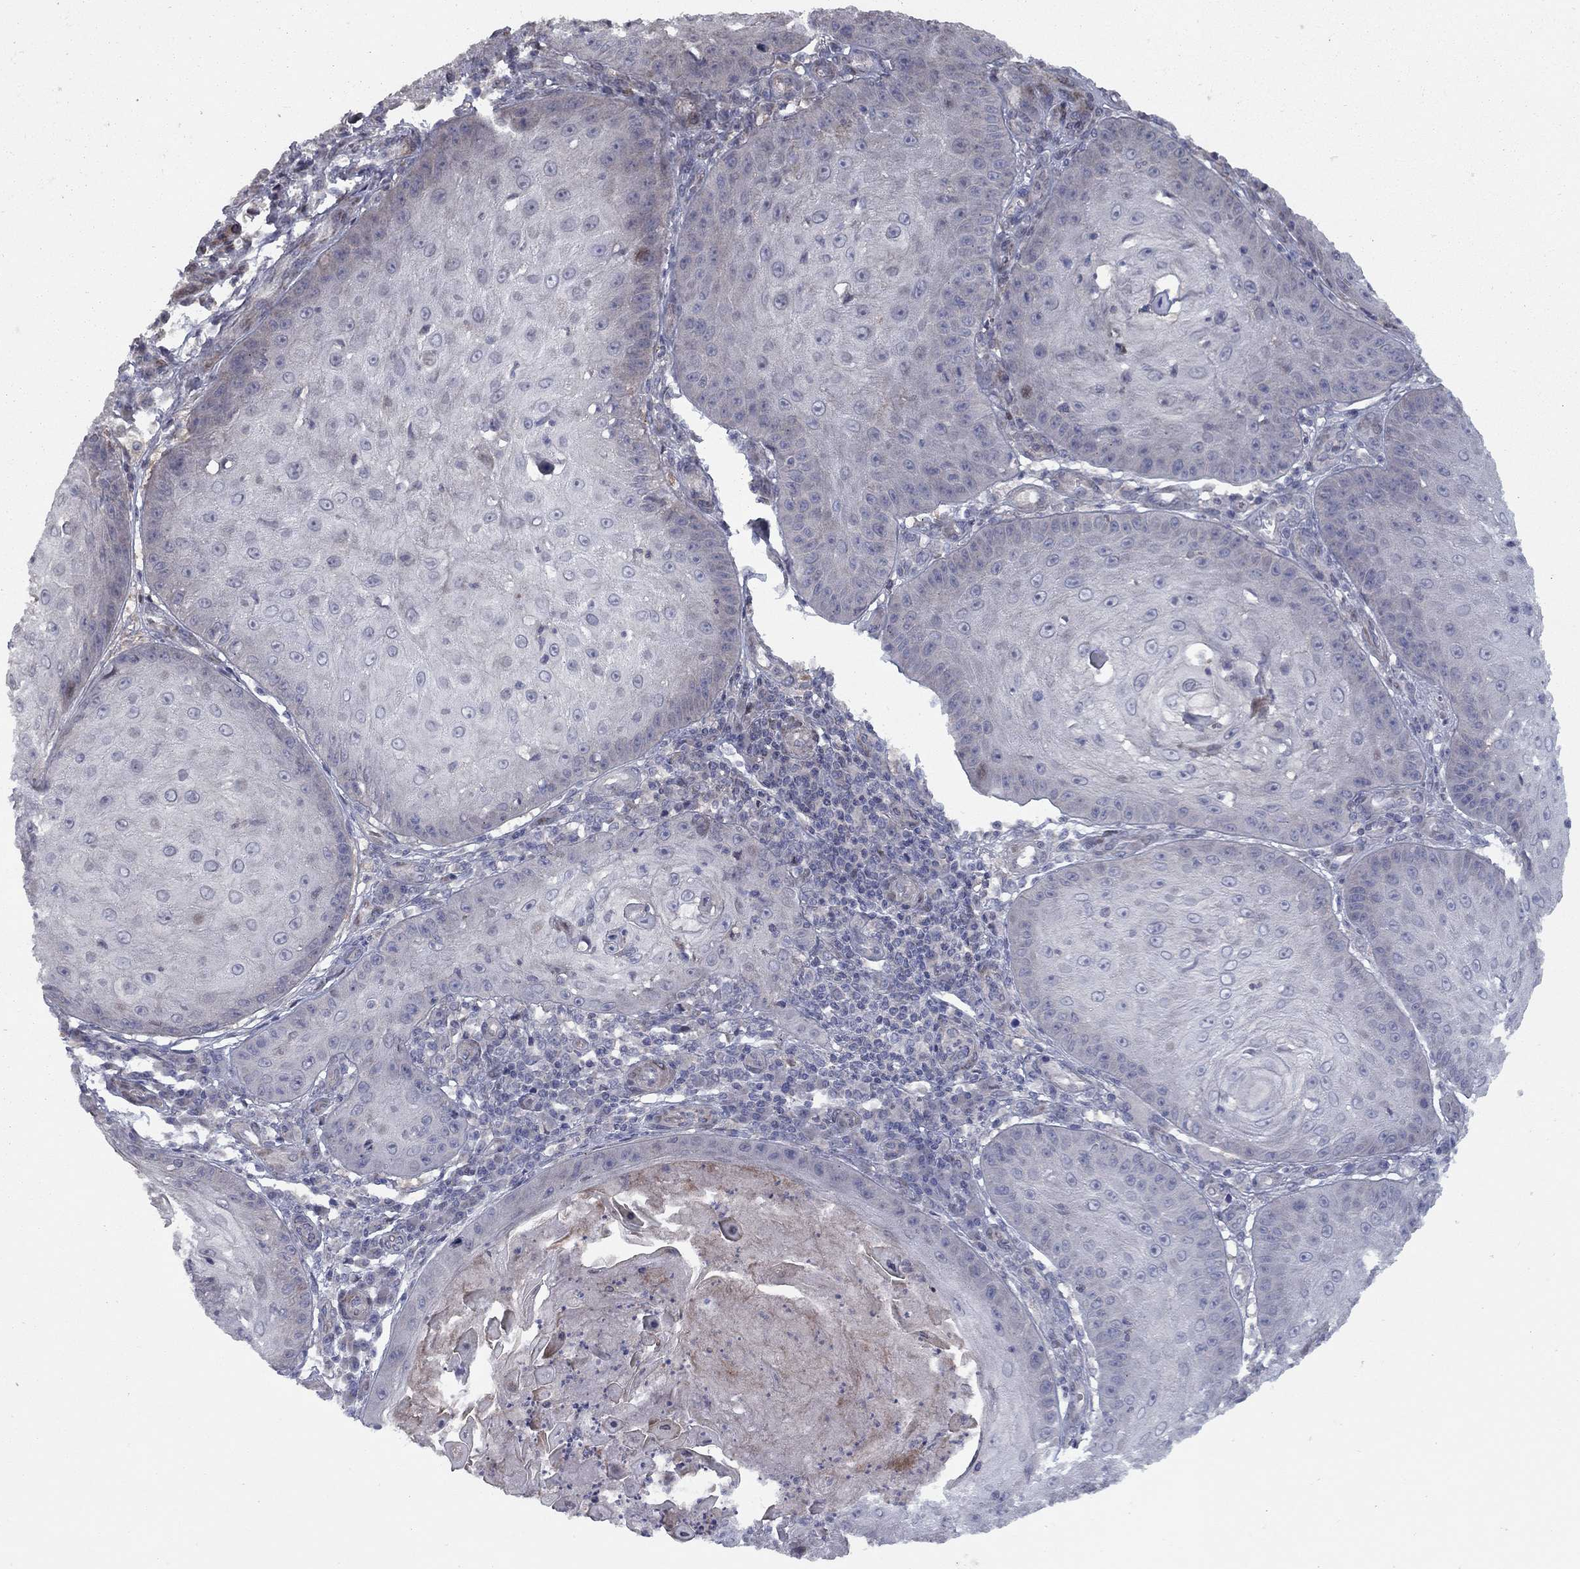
{"staining": {"intensity": "negative", "quantity": "none", "location": "none"}, "tissue": "skin cancer", "cell_type": "Tumor cells", "image_type": "cancer", "snomed": [{"axis": "morphology", "description": "Squamous cell carcinoma, NOS"}, {"axis": "topography", "description": "Skin"}], "caption": "Photomicrograph shows no protein expression in tumor cells of squamous cell carcinoma (skin) tissue.", "gene": "DUSP7", "patient": {"sex": "male", "age": 70}}